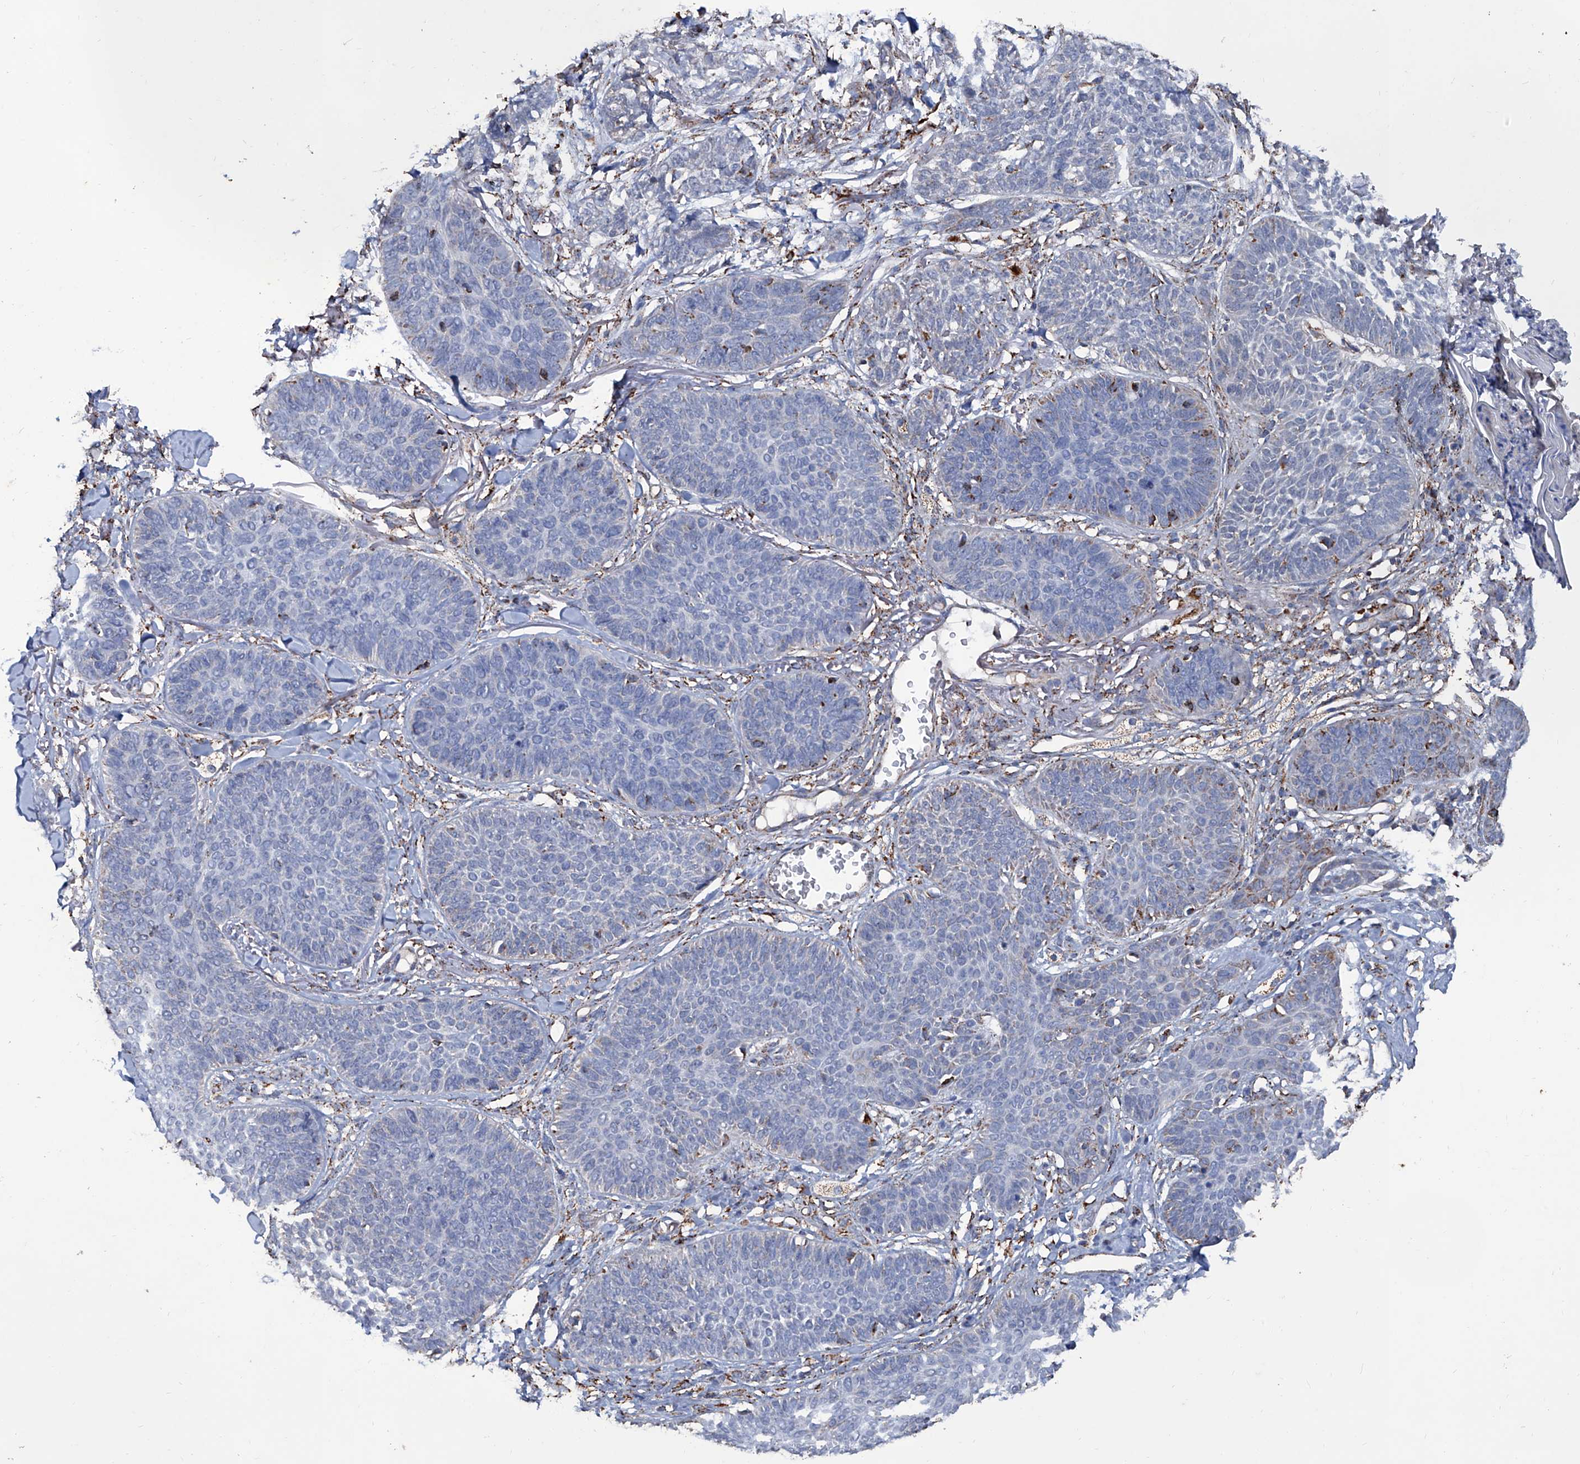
{"staining": {"intensity": "negative", "quantity": "none", "location": "none"}, "tissue": "skin cancer", "cell_type": "Tumor cells", "image_type": "cancer", "snomed": [{"axis": "morphology", "description": "Basal cell carcinoma"}, {"axis": "topography", "description": "Skin"}], "caption": "The immunohistochemistry (IHC) micrograph has no significant staining in tumor cells of basal cell carcinoma (skin) tissue. (Brightfield microscopy of DAB IHC at high magnification).", "gene": "NHS", "patient": {"sex": "male", "age": 85}}